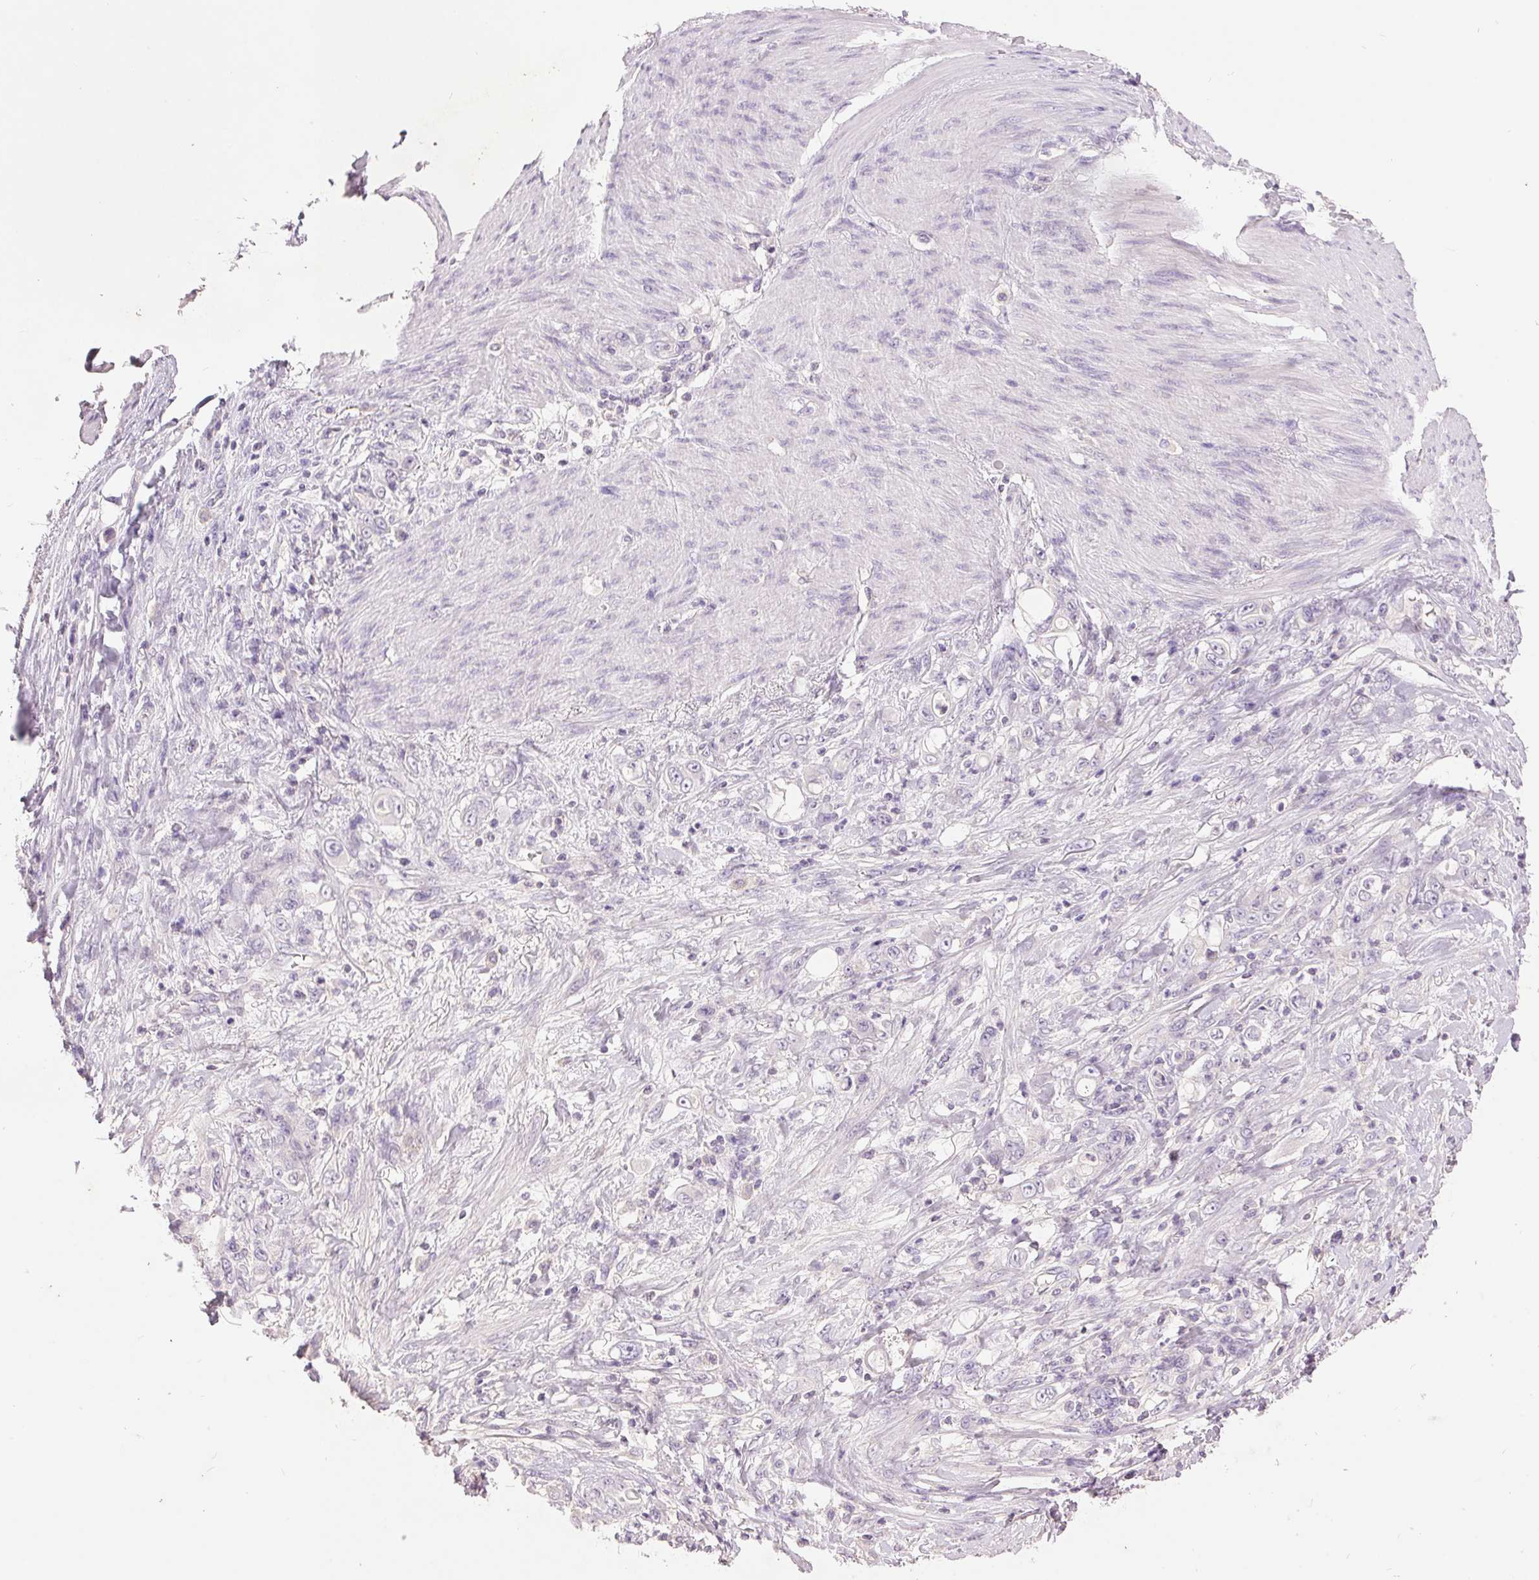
{"staining": {"intensity": "negative", "quantity": "none", "location": "none"}, "tissue": "stomach cancer", "cell_type": "Tumor cells", "image_type": "cancer", "snomed": [{"axis": "morphology", "description": "Adenocarcinoma, NOS"}, {"axis": "topography", "description": "Stomach"}], "caption": "Tumor cells are negative for brown protein staining in adenocarcinoma (stomach).", "gene": "FXYD4", "patient": {"sex": "female", "age": 79}}